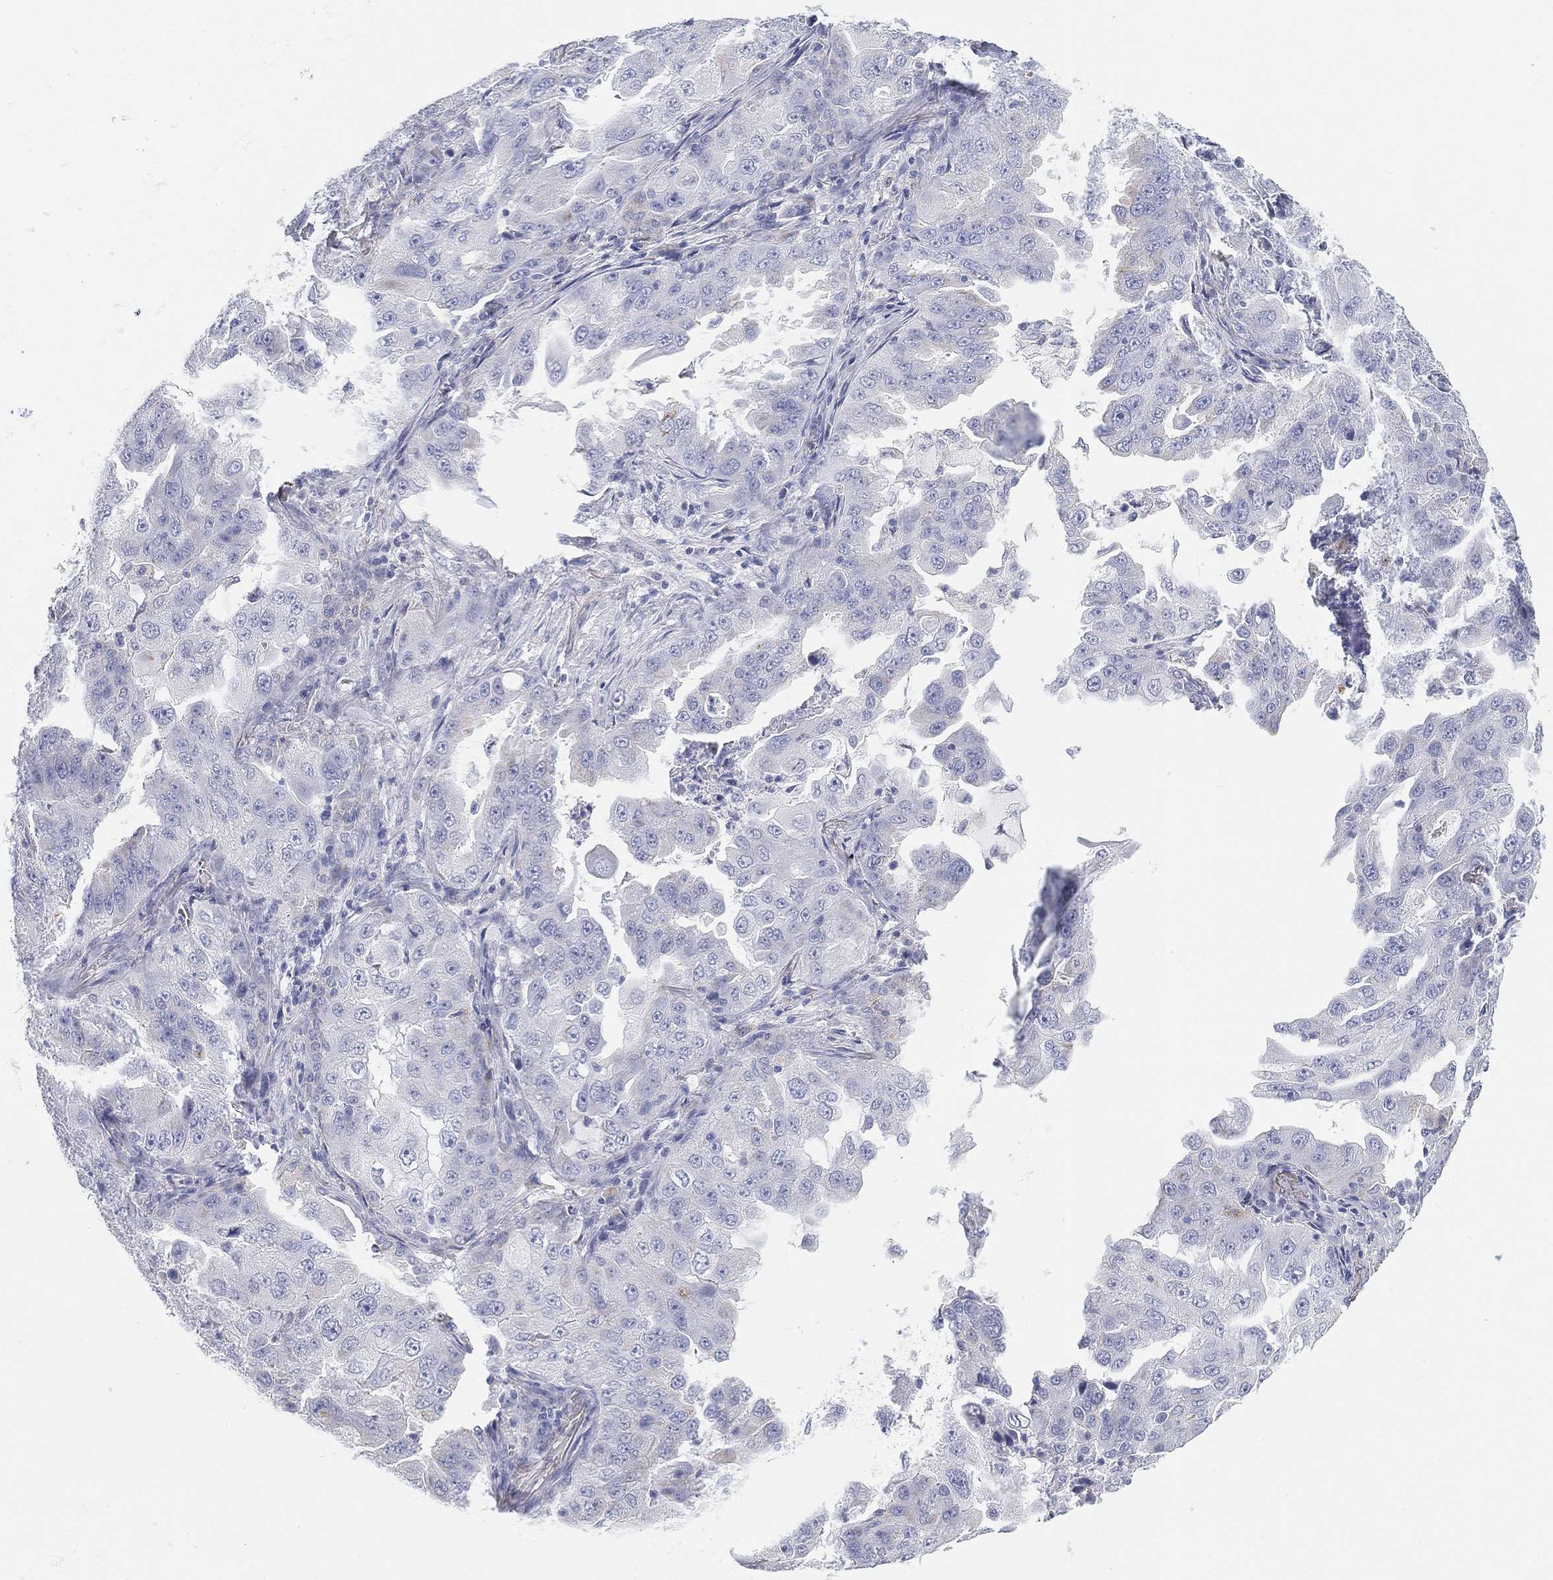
{"staining": {"intensity": "negative", "quantity": "none", "location": "none"}, "tissue": "lung cancer", "cell_type": "Tumor cells", "image_type": "cancer", "snomed": [{"axis": "morphology", "description": "Adenocarcinoma, NOS"}, {"axis": "topography", "description": "Lung"}], "caption": "Immunohistochemistry micrograph of neoplastic tissue: lung adenocarcinoma stained with DAB (3,3'-diaminobenzidine) shows no significant protein positivity in tumor cells. (DAB immunohistochemistry (IHC) with hematoxylin counter stain).", "gene": "GPR61", "patient": {"sex": "female", "age": 61}}